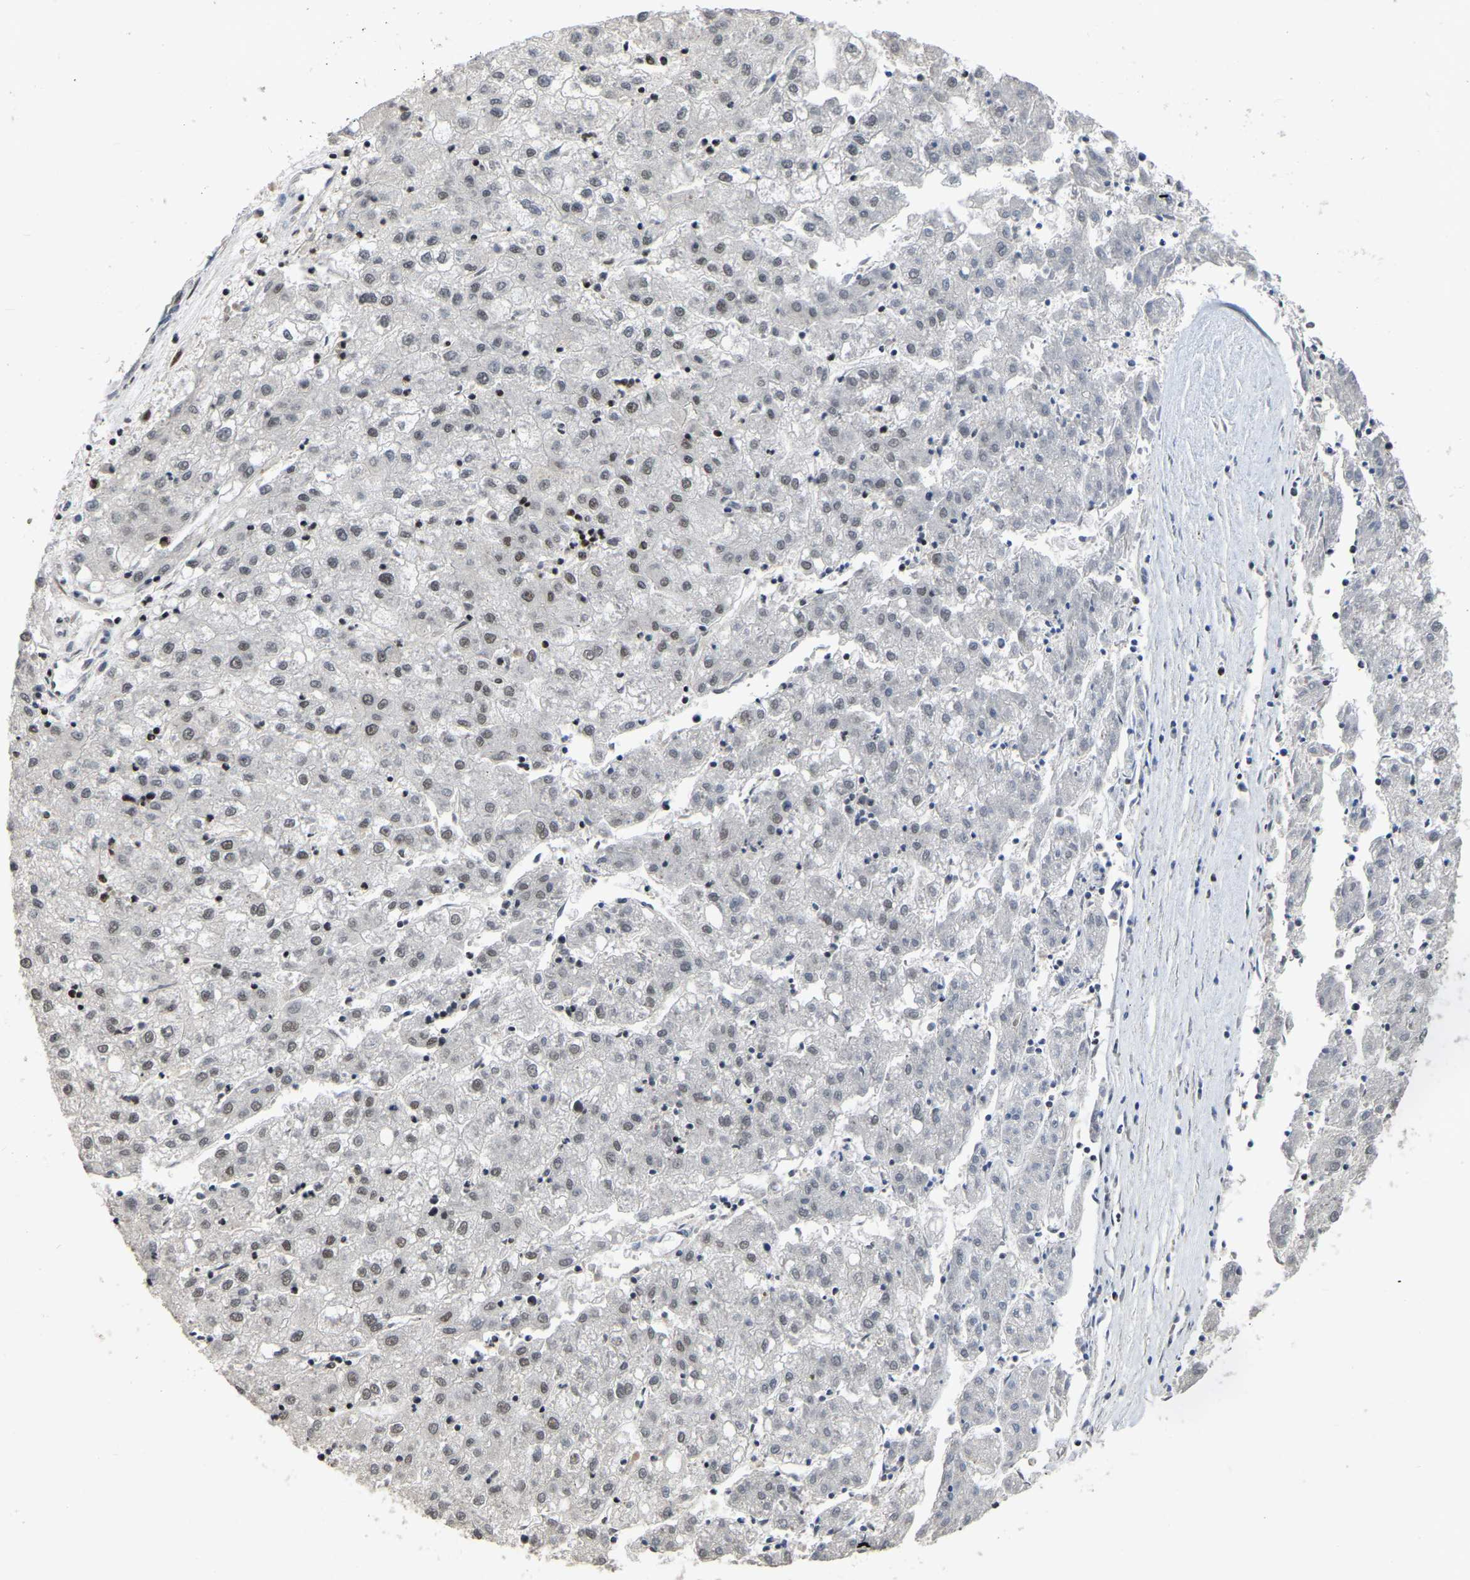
{"staining": {"intensity": "negative", "quantity": "none", "location": "none"}, "tissue": "liver cancer", "cell_type": "Tumor cells", "image_type": "cancer", "snomed": [{"axis": "morphology", "description": "Carcinoma, Hepatocellular, NOS"}, {"axis": "topography", "description": "Liver"}], "caption": "A photomicrograph of human liver cancer (hepatocellular carcinoma) is negative for staining in tumor cells. The staining is performed using DAB (3,3'-diaminobenzidine) brown chromogen with nuclei counter-stained in using hematoxylin.", "gene": "TBL1XR1", "patient": {"sex": "male", "age": 72}}